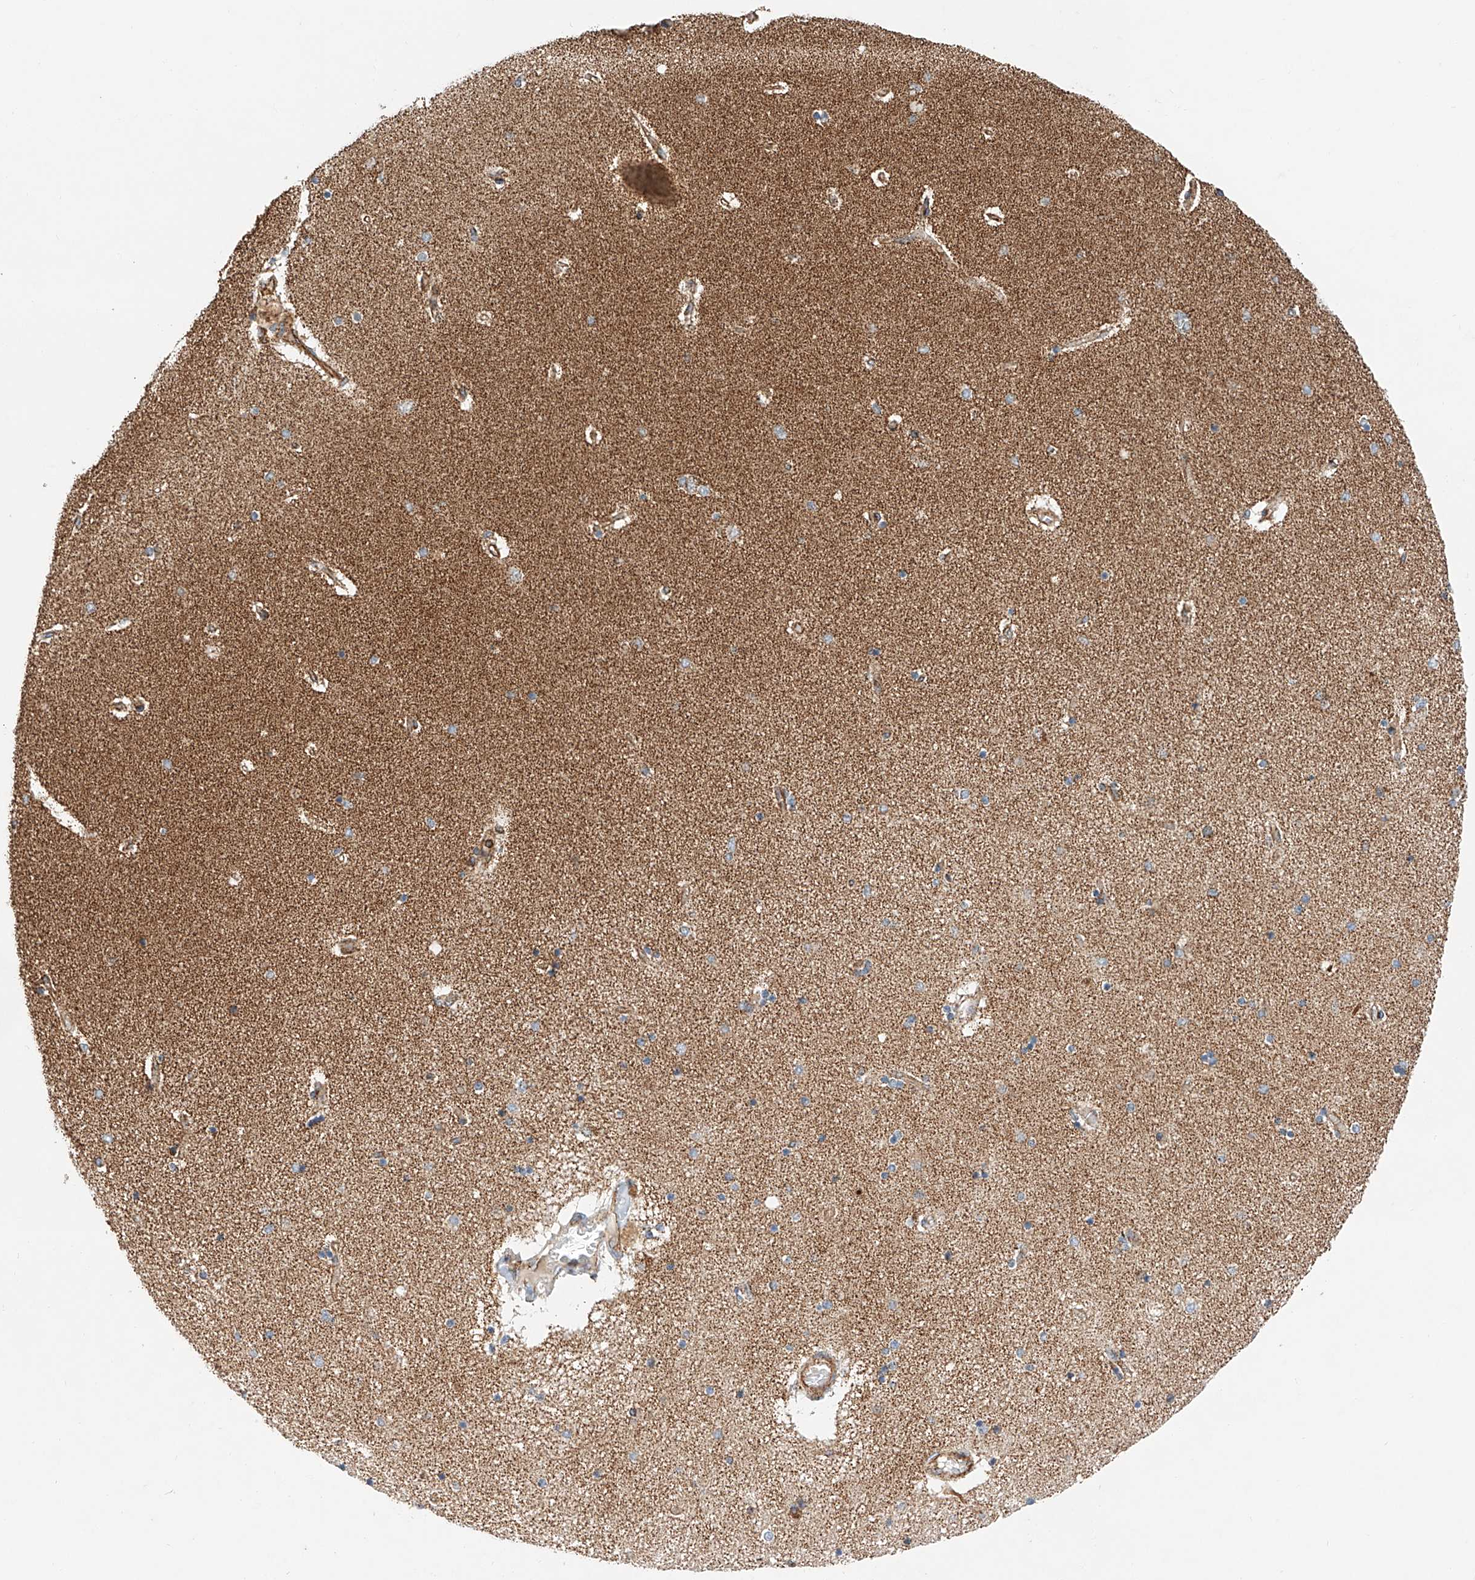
{"staining": {"intensity": "weak", "quantity": "25%-75%", "location": "cytoplasmic/membranous"}, "tissue": "hippocampus", "cell_type": "Glial cells", "image_type": "normal", "snomed": [{"axis": "morphology", "description": "Normal tissue, NOS"}, {"axis": "topography", "description": "Hippocampus"}], "caption": "Immunohistochemical staining of benign hippocampus reveals weak cytoplasmic/membranous protein staining in approximately 25%-75% of glial cells.", "gene": "NDUFV3", "patient": {"sex": "female", "age": 54}}